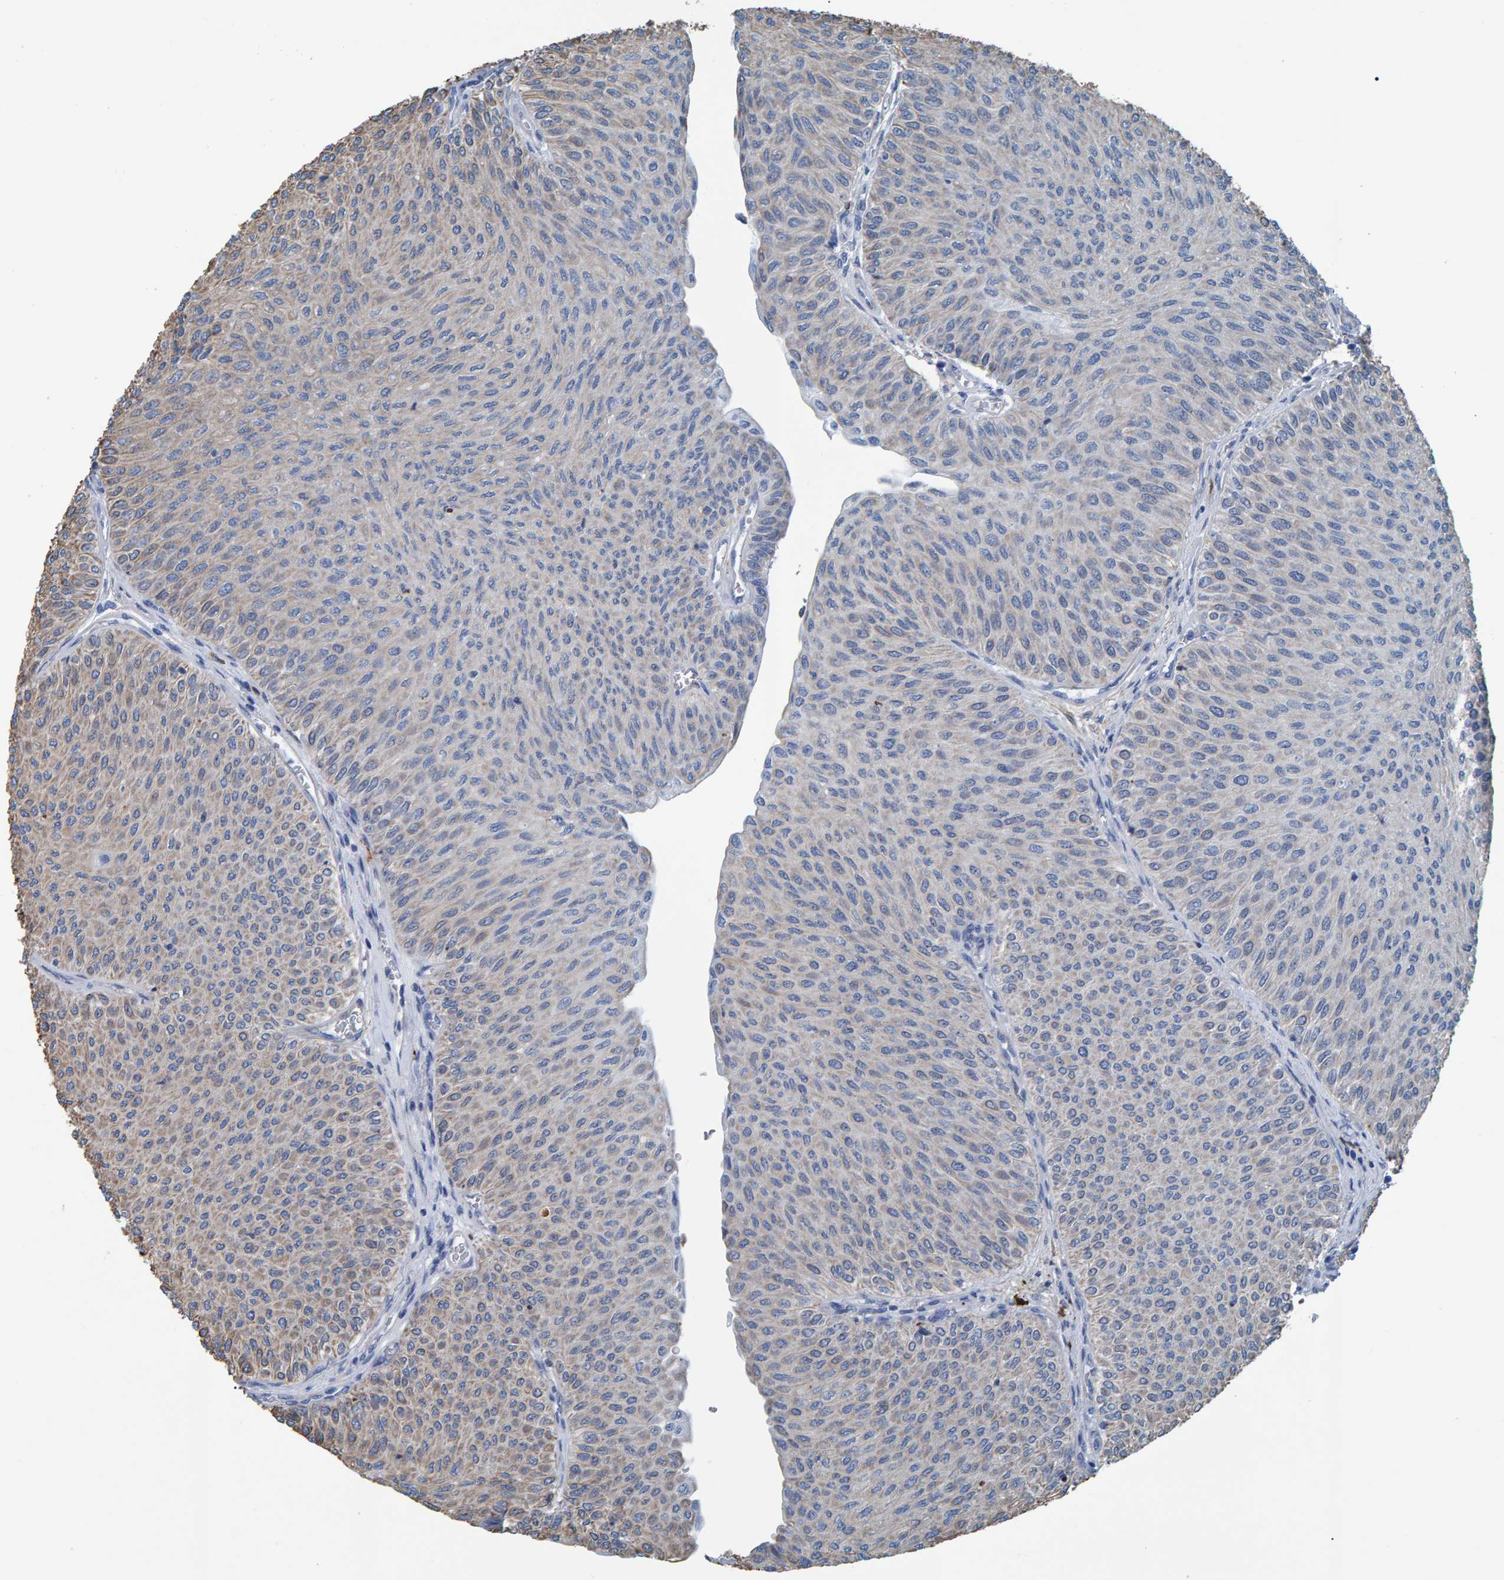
{"staining": {"intensity": "negative", "quantity": "none", "location": "none"}, "tissue": "urothelial cancer", "cell_type": "Tumor cells", "image_type": "cancer", "snomed": [{"axis": "morphology", "description": "Urothelial carcinoma, Low grade"}, {"axis": "topography", "description": "Urinary bladder"}], "caption": "This is an IHC image of low-grade urothelial carcinoma. There is no expression in tumor cells.", "gene": "IDO1", "patient": {"sex": "male", "age": 78}}